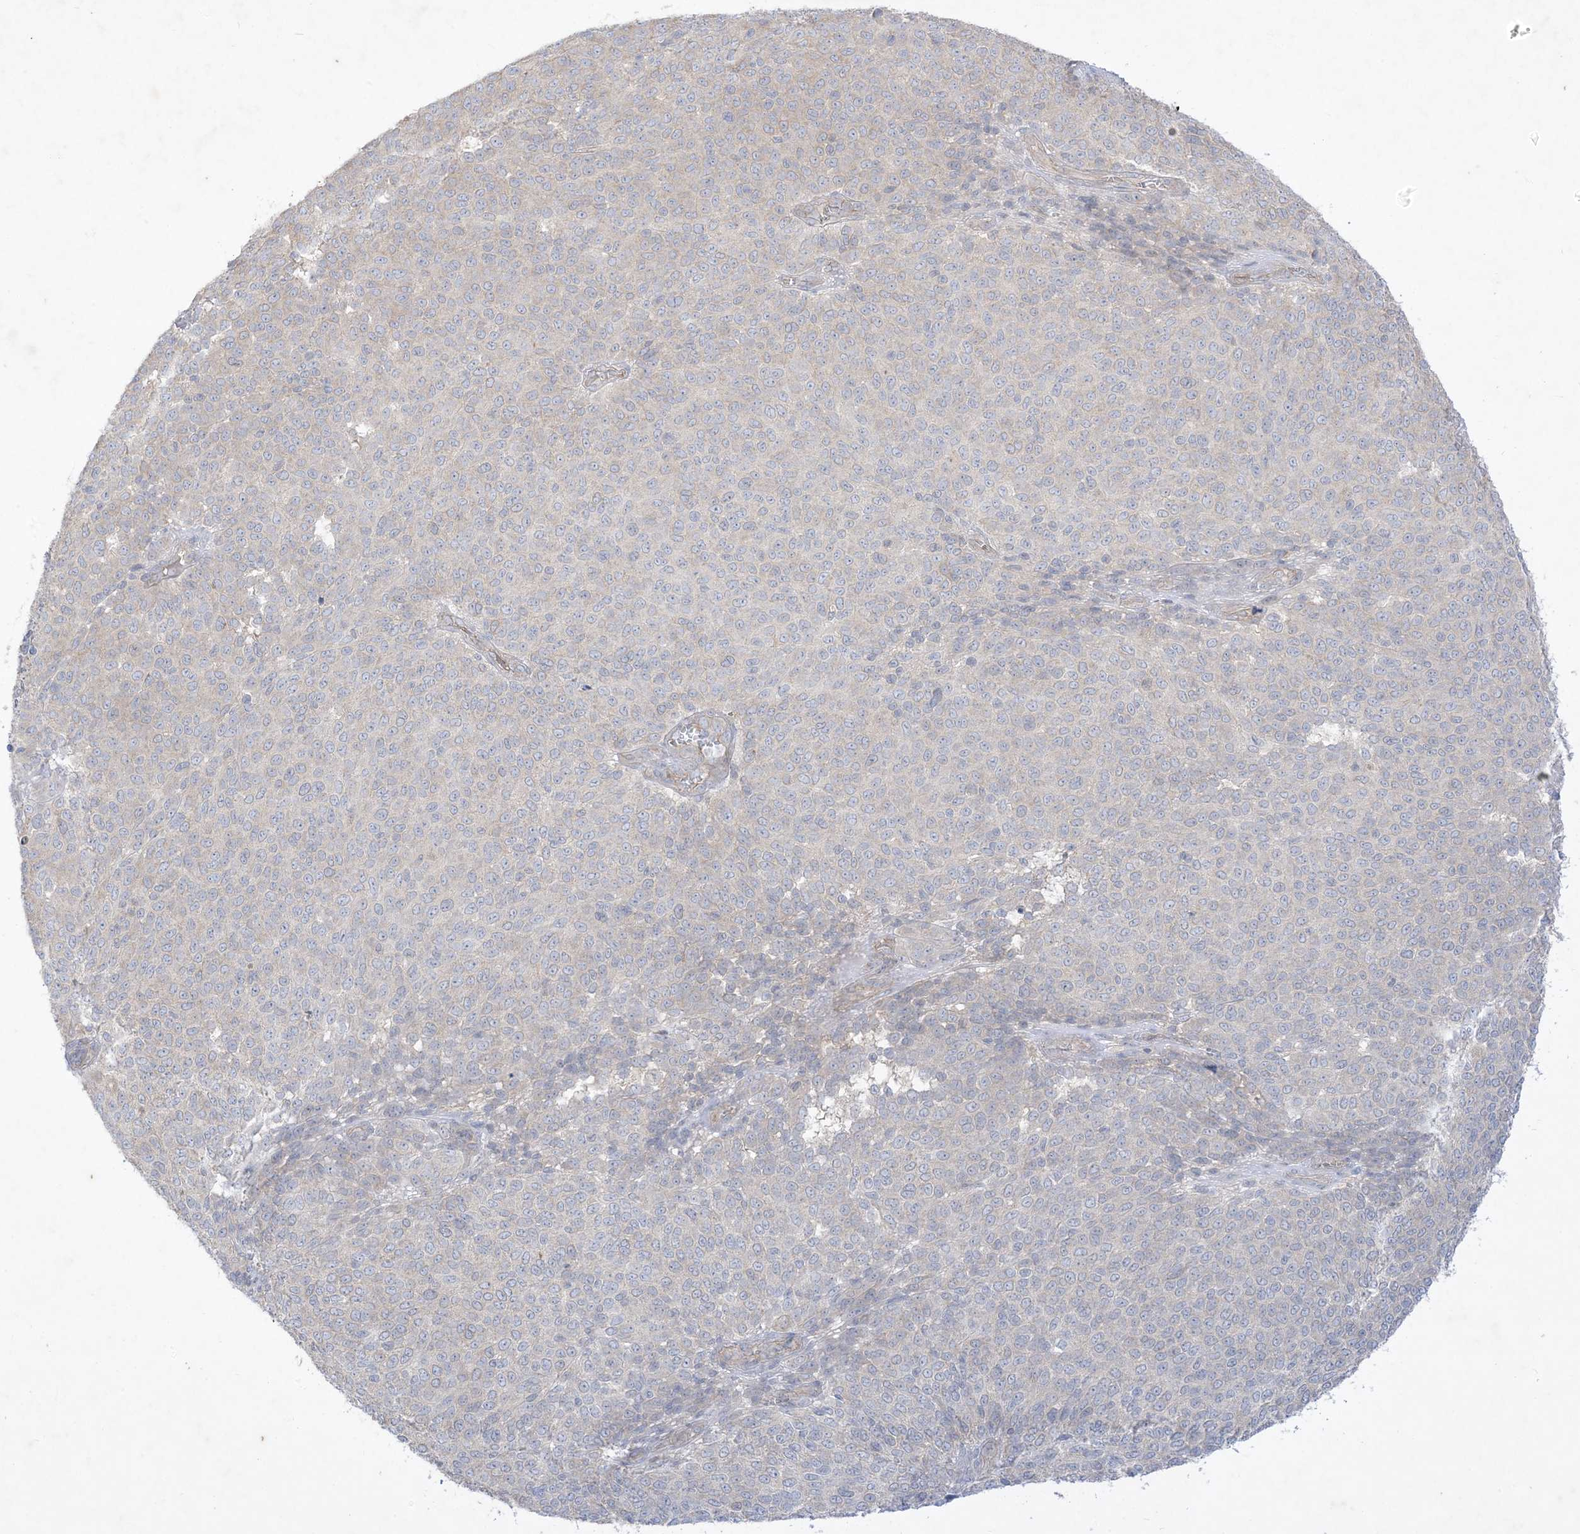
{"staining": {"intensity": "negative", "quantity": "none", "location": "none"}, "tissue": "melanoma", "cell_type": "Tumor cells", "image_type": "cancer", "snomed": [{"axis": "morphology", "description": "Malignant melanoma, NOS"}, {"axis": "topography", "description": "Skin"}], "caption": "High power microscopy histopathology image of an immunohistochemistry (IHC) photomicrograph of malignant melanoma, revealing no significant staining in tumor cells.", "gene": "PLEKHA3", "patient": {"sex": "male", "age": 49}}